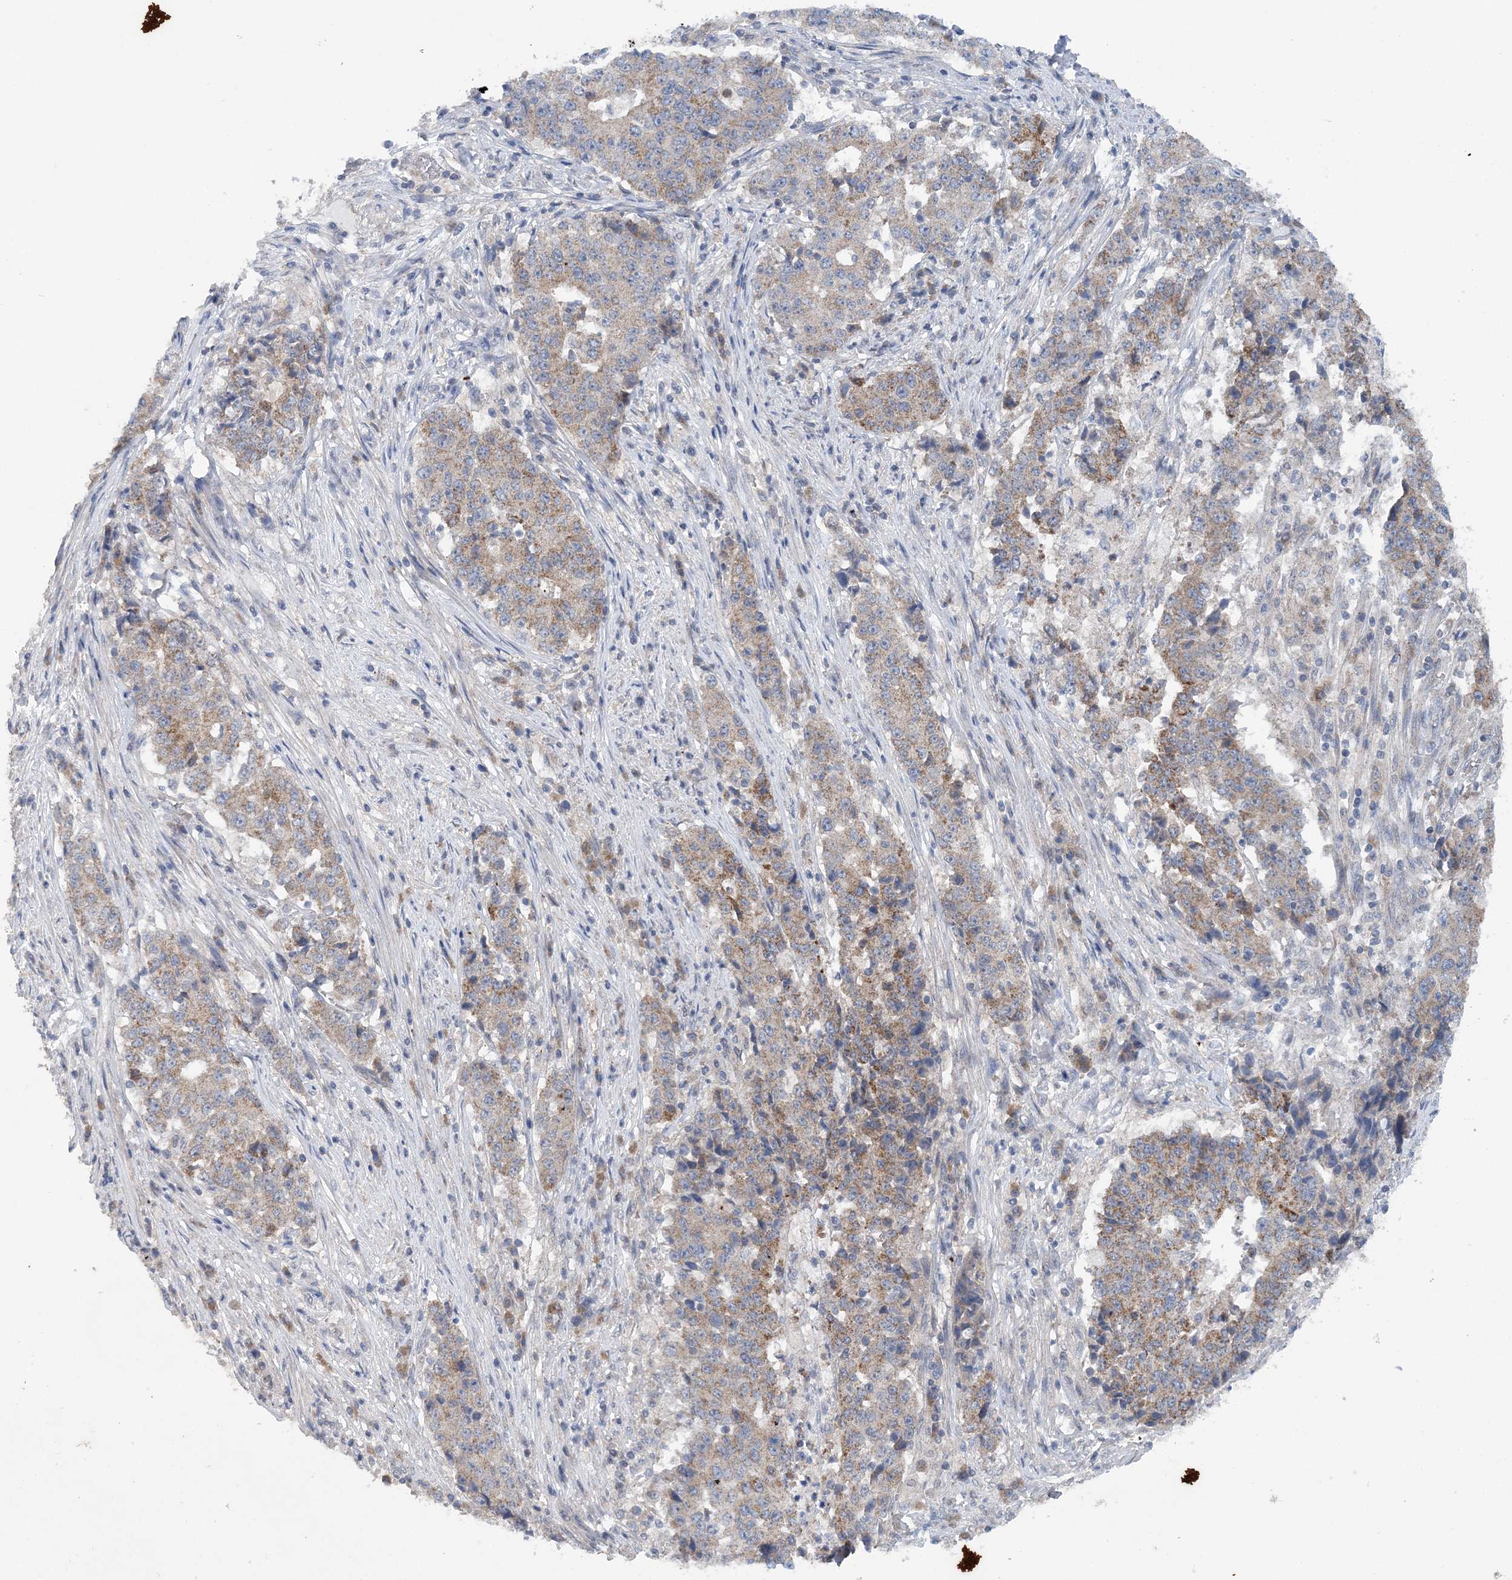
{"staining": {"intensity": "moderate", "quantity": ">75%", "location": "cytoplasmic/membranous"}, "tissue": "stomach cancer", "cell_type": "Tumor cells", "image_type": "cancer", "snomed": [{"axis": "morphology", "description": "Adenocarcinoma, NOS"}, {"axis": "topography", "description": "Stomach"}], "caption": "Protein expression by immunohistochemistry (IHC) exhibits moderate cytoplasmic/membranous expression in about >75% of tumor cells in adenocarcinoma (stomach). The protein of interest is stained brown, and the nuclei are stained in blue (DAB (3,3'-diaminobenzidine) IHC with brightfield microscopy, high magnification).", "gene": "COPE", "patient": {"sex": "male", "age": 59}}